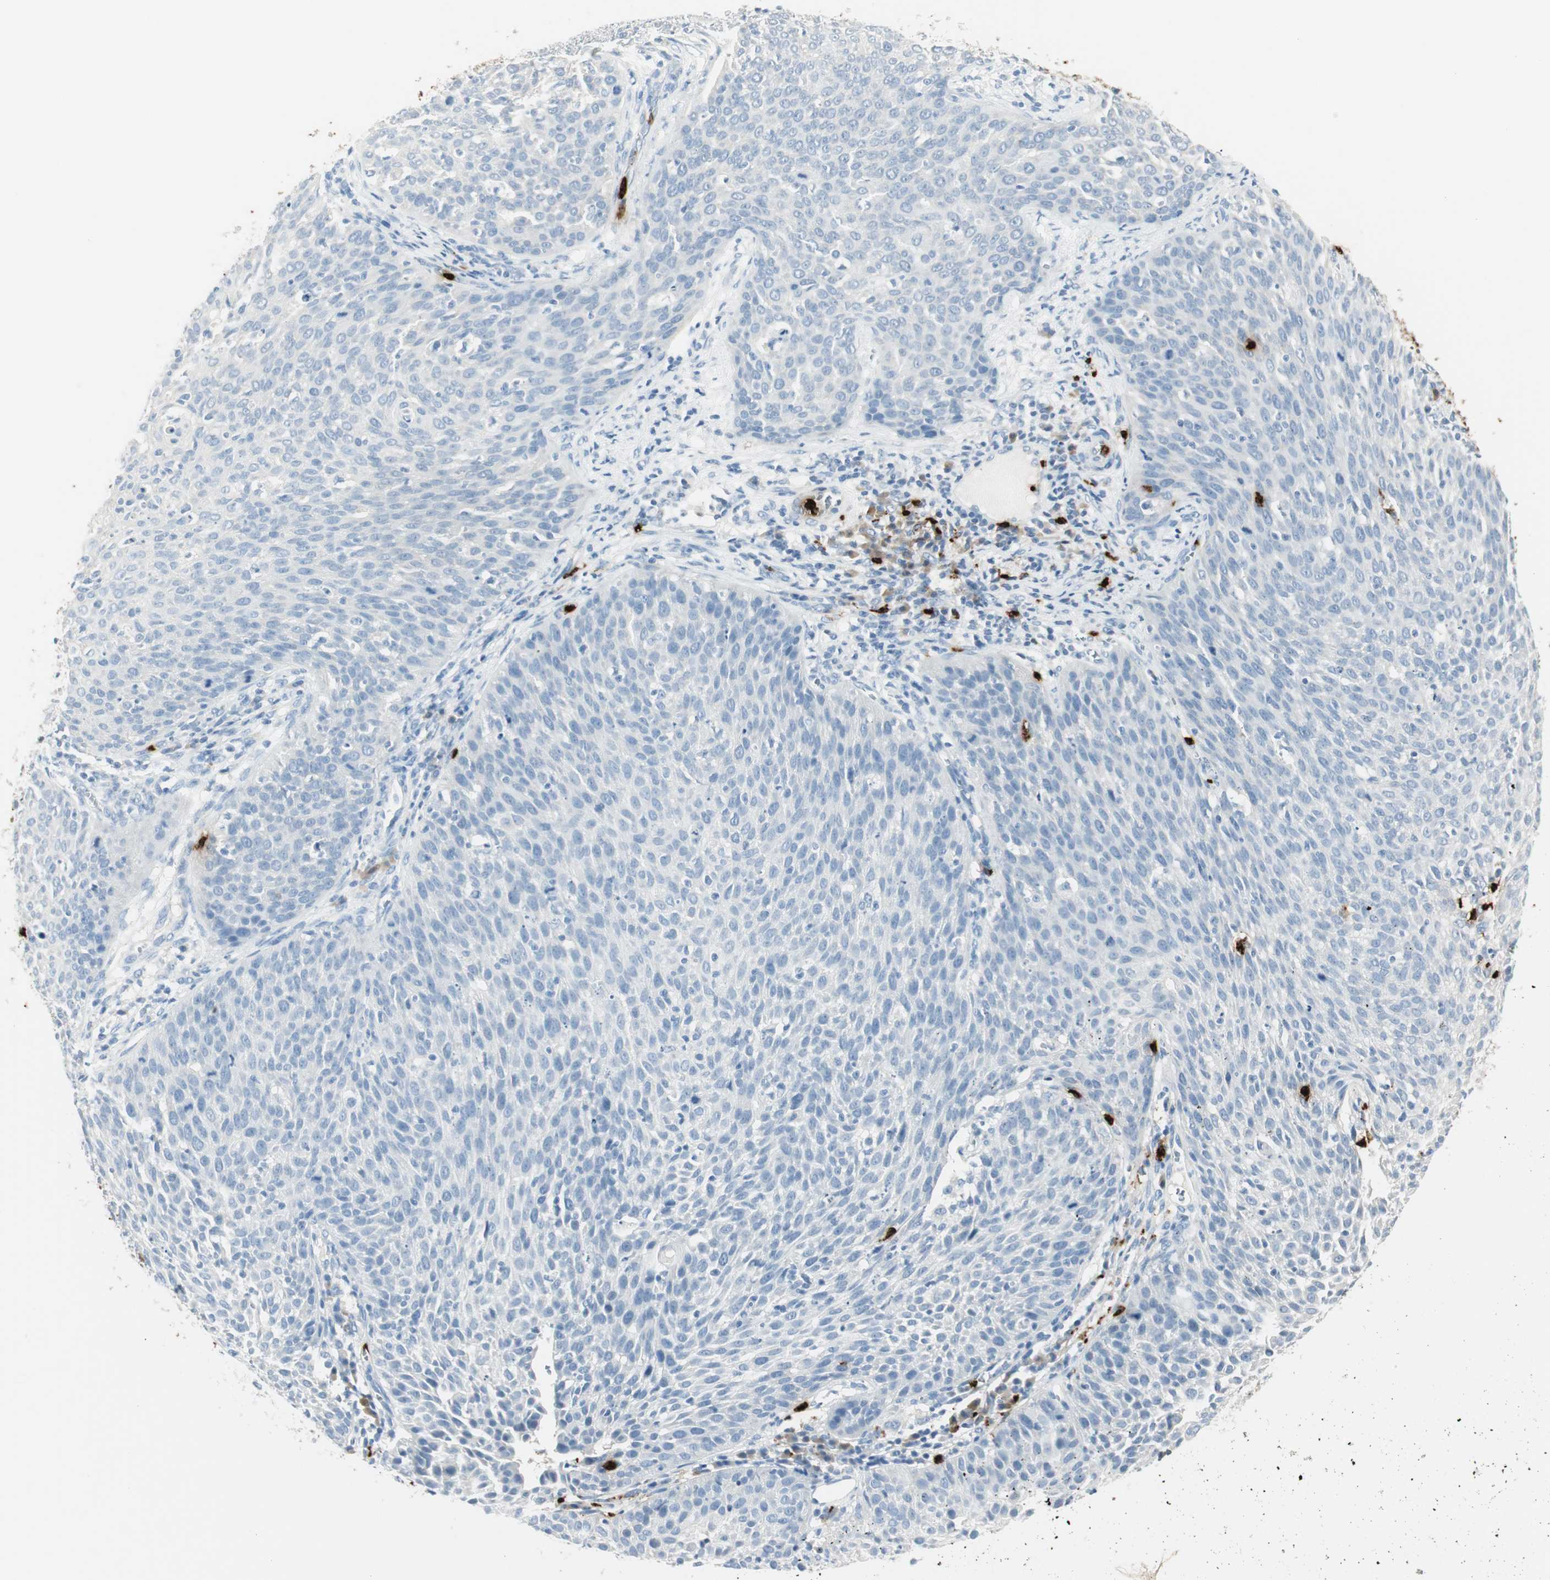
{"staining": {"intensity": "negative", "quantity": "none", "location": "none"}, "tissue": "cervical cancer", "cell_type": "Tumor cells", "image_type": "cancer", "snomed": [{"axis": "morphology", "description": "Squamous cell carcinoma, NOS"}, {"axis": "topography", "description": "Cervix"}], "caption": "Immunohistochemical staining of human cervical cancer (squamous cell carcinoma) exhibits no significant positivity in tumor cells.", "gene": "PRTN3", "patient": {"sex": "female", "age": 38}}